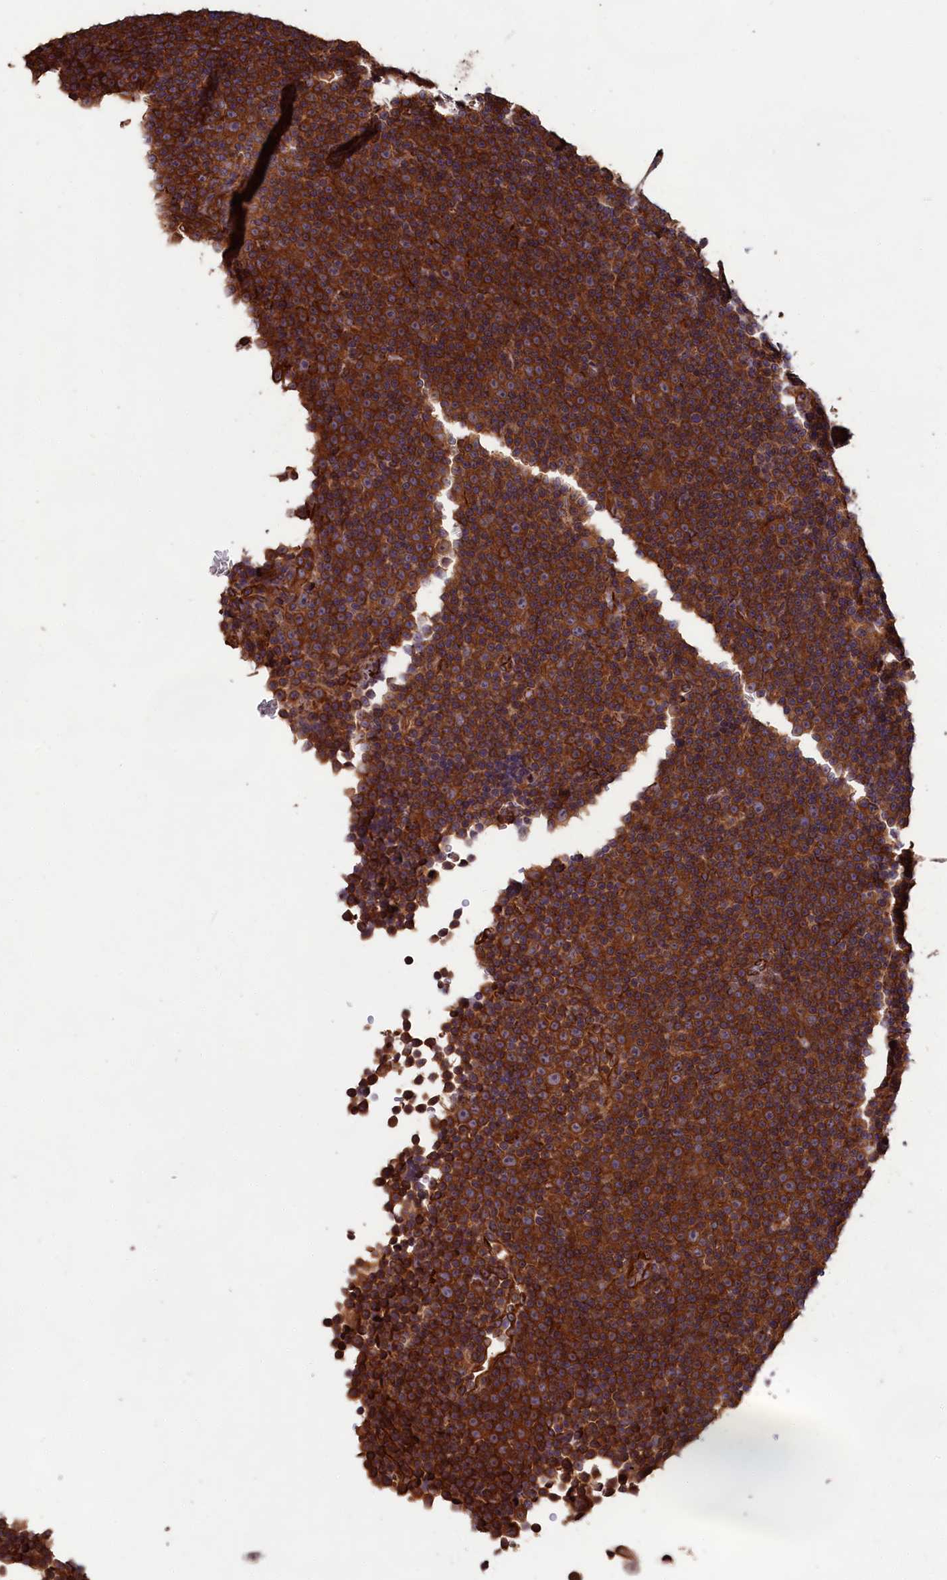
{"staining": {"intensity": "strong", "quantity": ">75%", "location": "cytoplasmic/membranous"}, "tissue": "lymphoma", "cell_type": "Tumor cells", "image_type": "cancer", "snomed": [{"axis": "morphology", "description": "Malignant lymphoma, non-Hodgkin's type, Low grade"}, {"axis": "topography", "description": "Lymph node"}], "caption": "This is an image of immunohistochemistry staining of malignant lymphoma, non-Hodgkin's type (low-grade), which shows strong positivity in the cytoplasmic/membranous of tumor cells.", "gene": "CCDC124", "patient": {"sex": "female", "age": 67}}